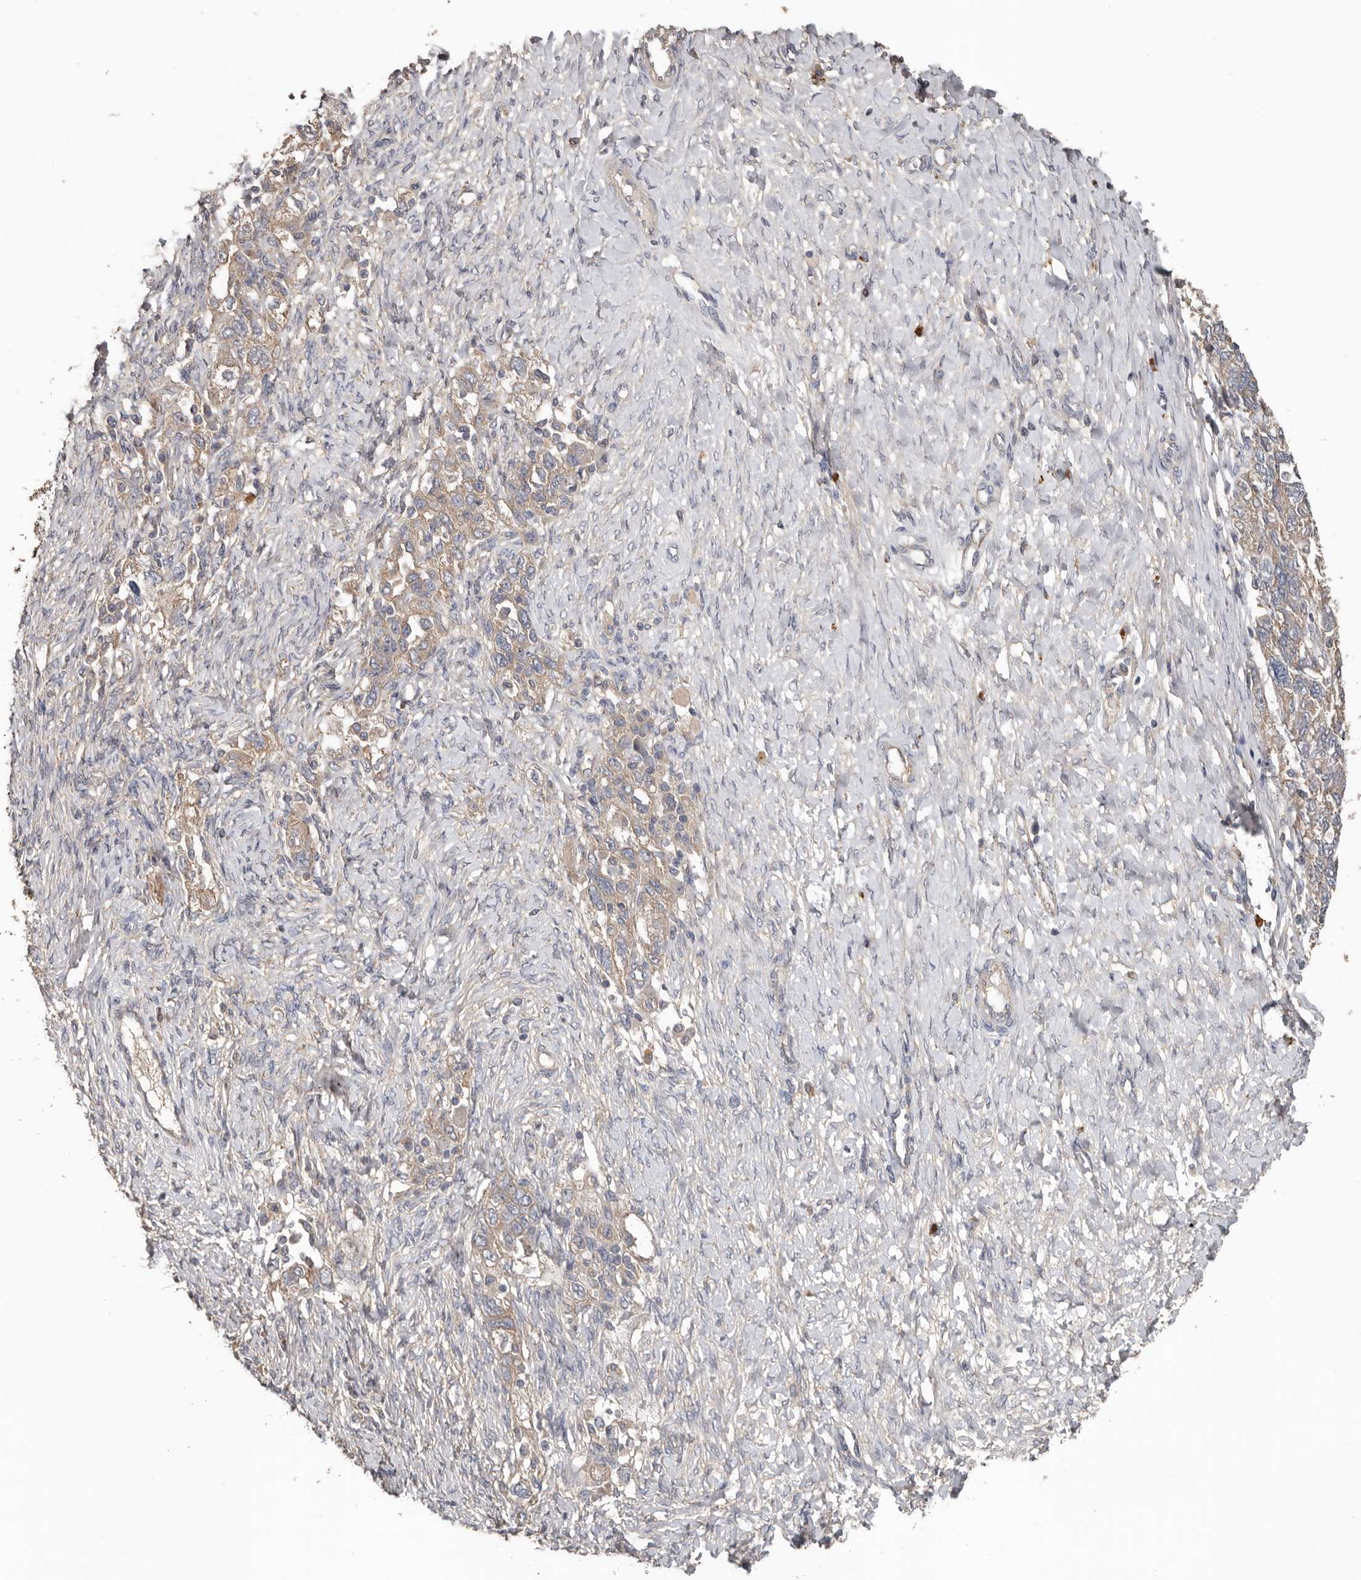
{"staining": {"intensity": "weak", "quantity": "25%-75%", "location": "cytoplasmic/membranous"}, "tissue": "ovarian cancer", "cell_type": "Tumor cells", "image_type": "cancer", "snomed": [{"axis": "morphology", "description": "Carcinoma, NOS"}, {"axis": "morphology", "description": "Cystadenocarcinoma, serous, NOS"}, {"axis": "topography", "description": "Ovary"}], "caption": "A low amount of weak cytoplasmic/membranous staining is appreciated in about 25%-75% of tumor cells in ovarian cancer (serous cystadenocarcinoma) tissue.", "gene": "HYAL4", "patient": {"sex": "female", "age": 69}}